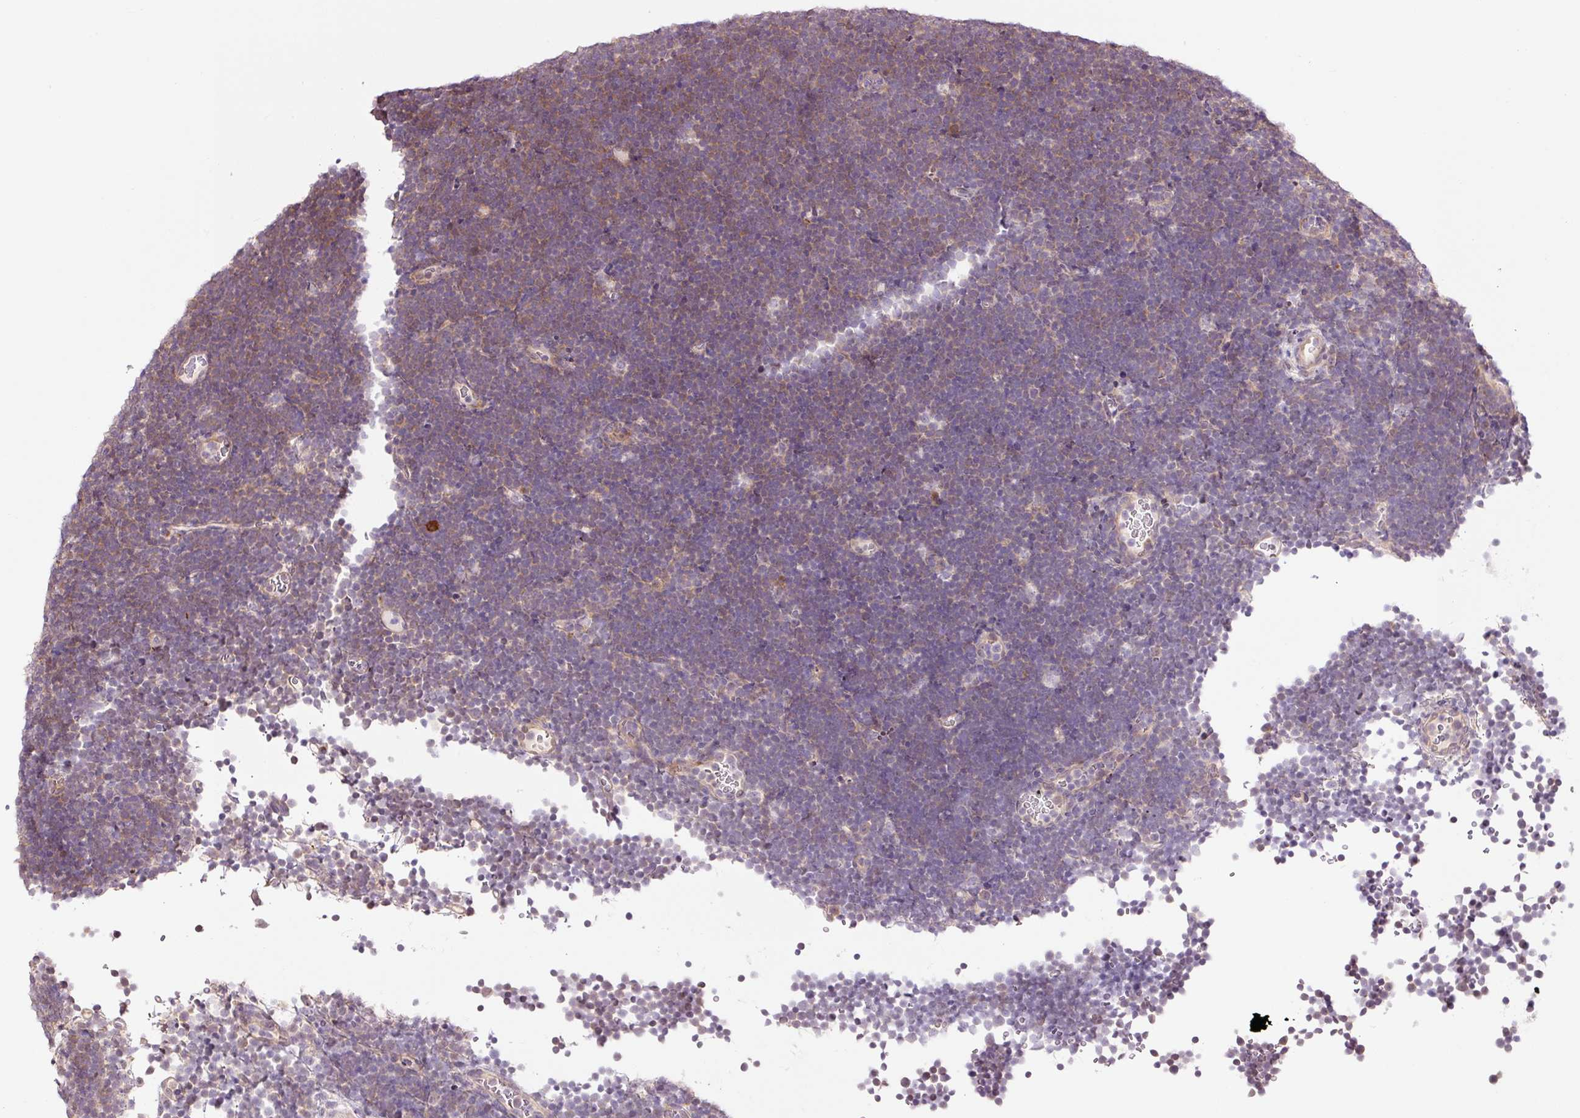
{"staining": {"intensity": "weak", "quantity": "<25%", "location": "cytoplasmic/membranous"}, "tissue": "lymphoma", "cell_type": "Tumor cells", "image_type": "cancer", "snomed": [{"axis": "morphology", "description": "Malignant lymphoma, non-Hodgkin's type, High grade"}, {"axis": "topography", "description": "Lymph node"}], "caption": "Immunohistochemistry micrograph of malignant lymphoma, non-Hodgkin's type (high-grade) stained for a protein (brown), which shows no expression in tumor cells.", "gene": "FBXL14", "patient": {"sex": "male", "age": 13}}